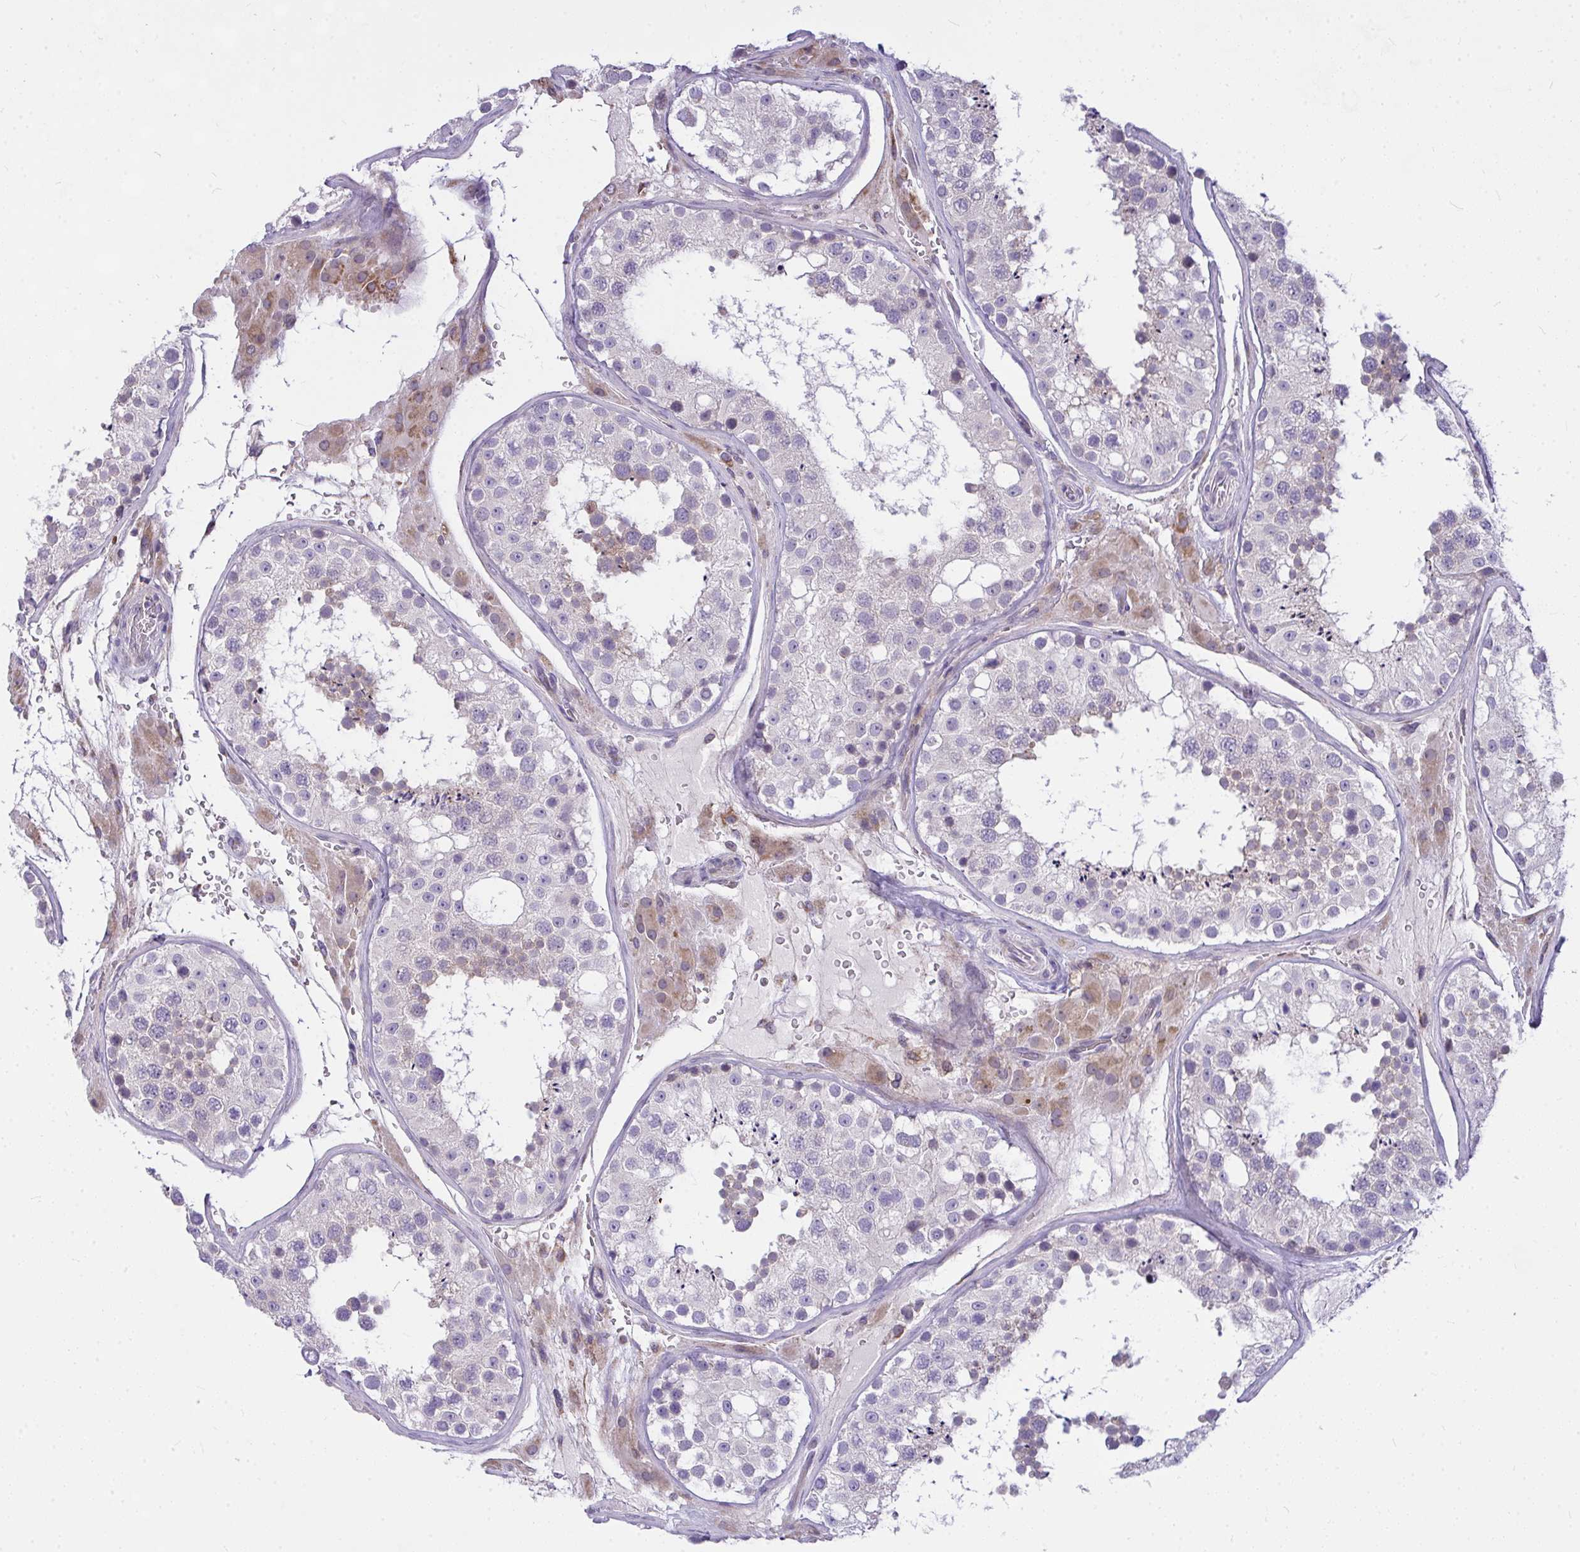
{"staining": {"intensity": "weak", "quantity": "<25%", "location": "cytoplasmic/membranous"}, "tissue": "testis", "cell_type": "Cells in seminiferous ducts", "image_type": "normal", "snomed": [{"axis": "morphology", "description": "Normal tissue, NOS"}, {"axis": "topography", "description": "Testis"}], "caption": "High power microscopy photomicrograph of an immunohistochemistry (IHC) histopathology image of unremarkable testis, revealing no significant staining in cells in seminiferous ducts. (DAB (3,3'-diaminobenzidine) immunohistochemistry (IHC), high magnification).", "gene": "CEP63", "patient": {"sex": "male", "age": 26}}